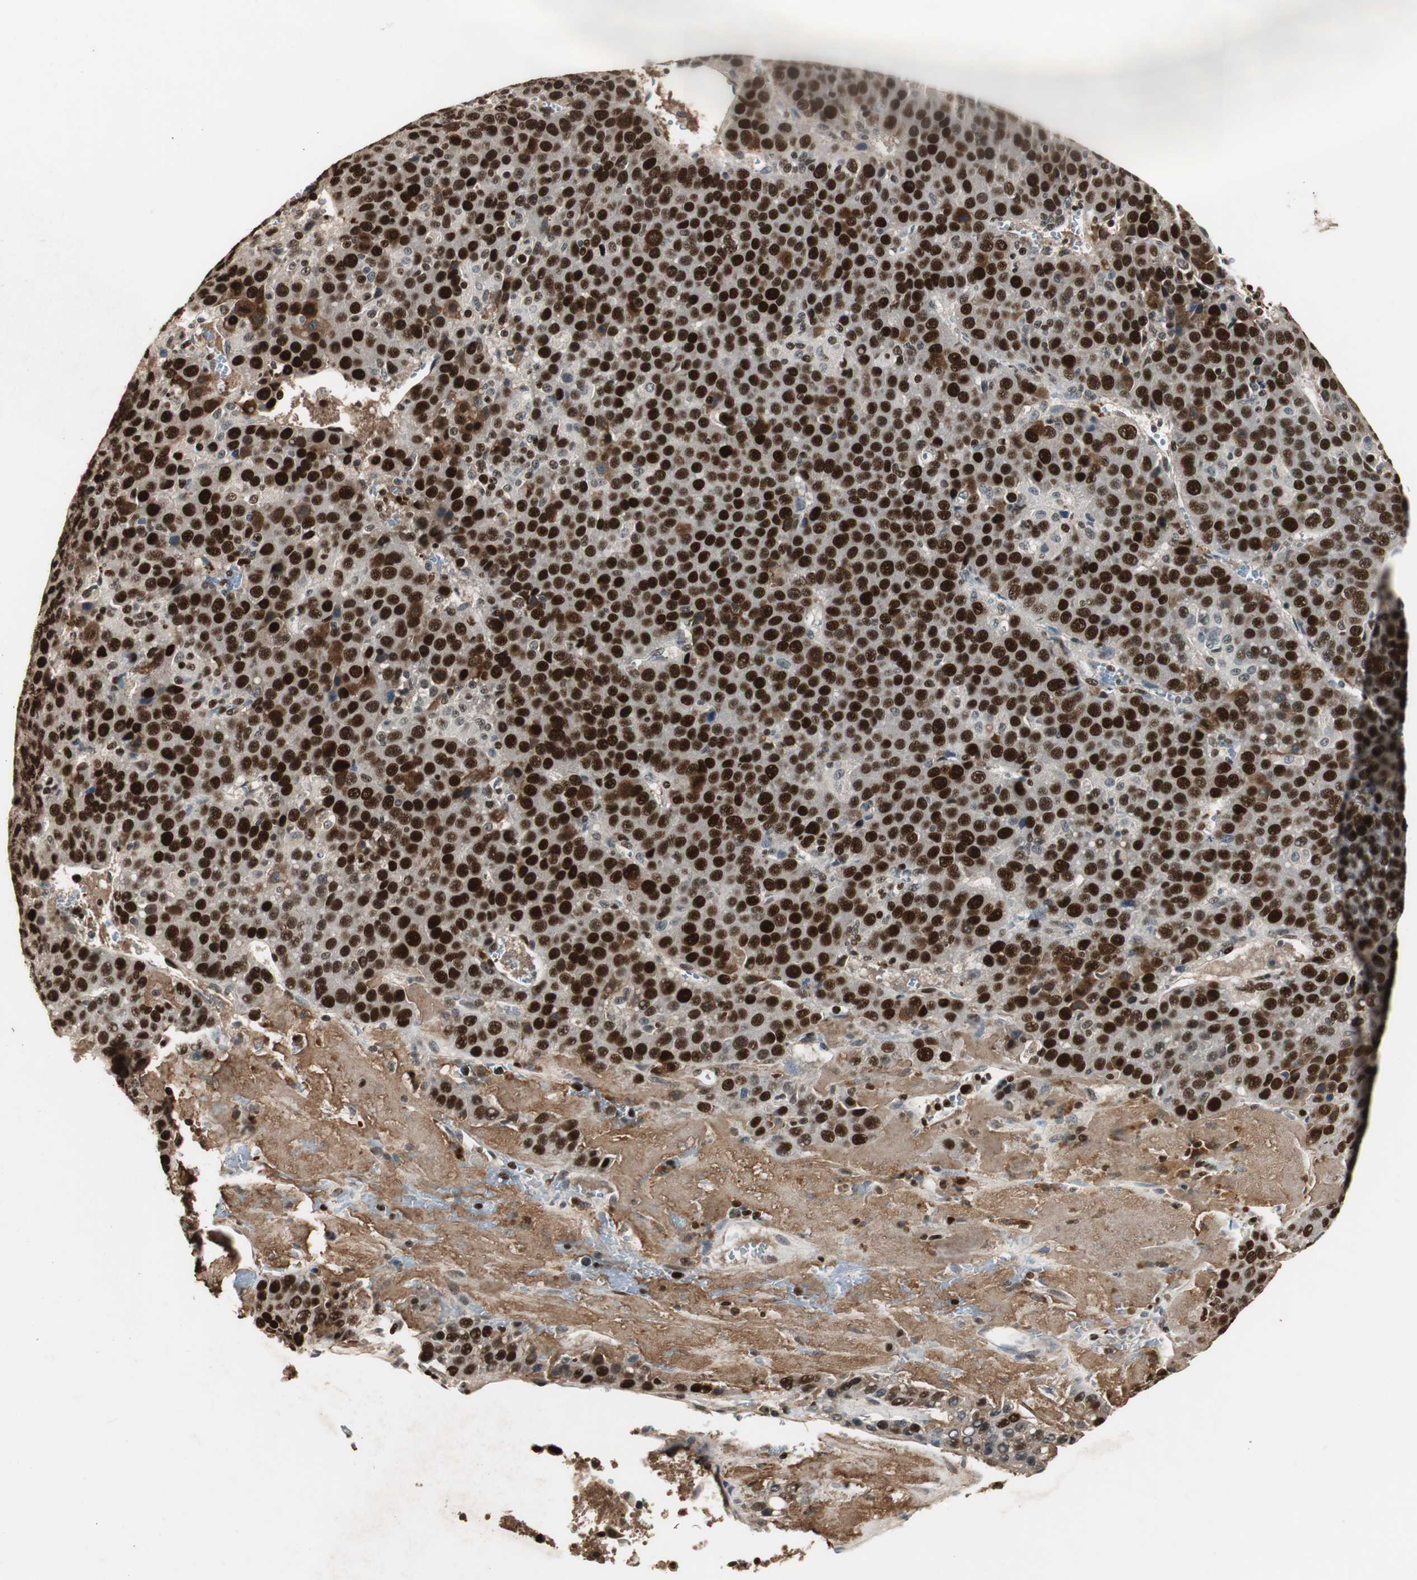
{"staining": {"intensity": "strong", "quantity": ">75%", "location": "nuclear"}, "tissue": "liver cancer", "cell_type": "Tumor cells", "image_type": "cancer", "snomed": [{"axis": "morphology", "description": "Carcinoma, Hepatocellular, NOS"}, {"axis": "topography", "description": "Liver"}], "caption": "Liver cancer stained with immunohistochemistry (IHC) demonstrates strong nuclear staining in approximately >75% of tumor cells.", "gene": "FEN1", "patient": {"sex": "female", "age": 53}}